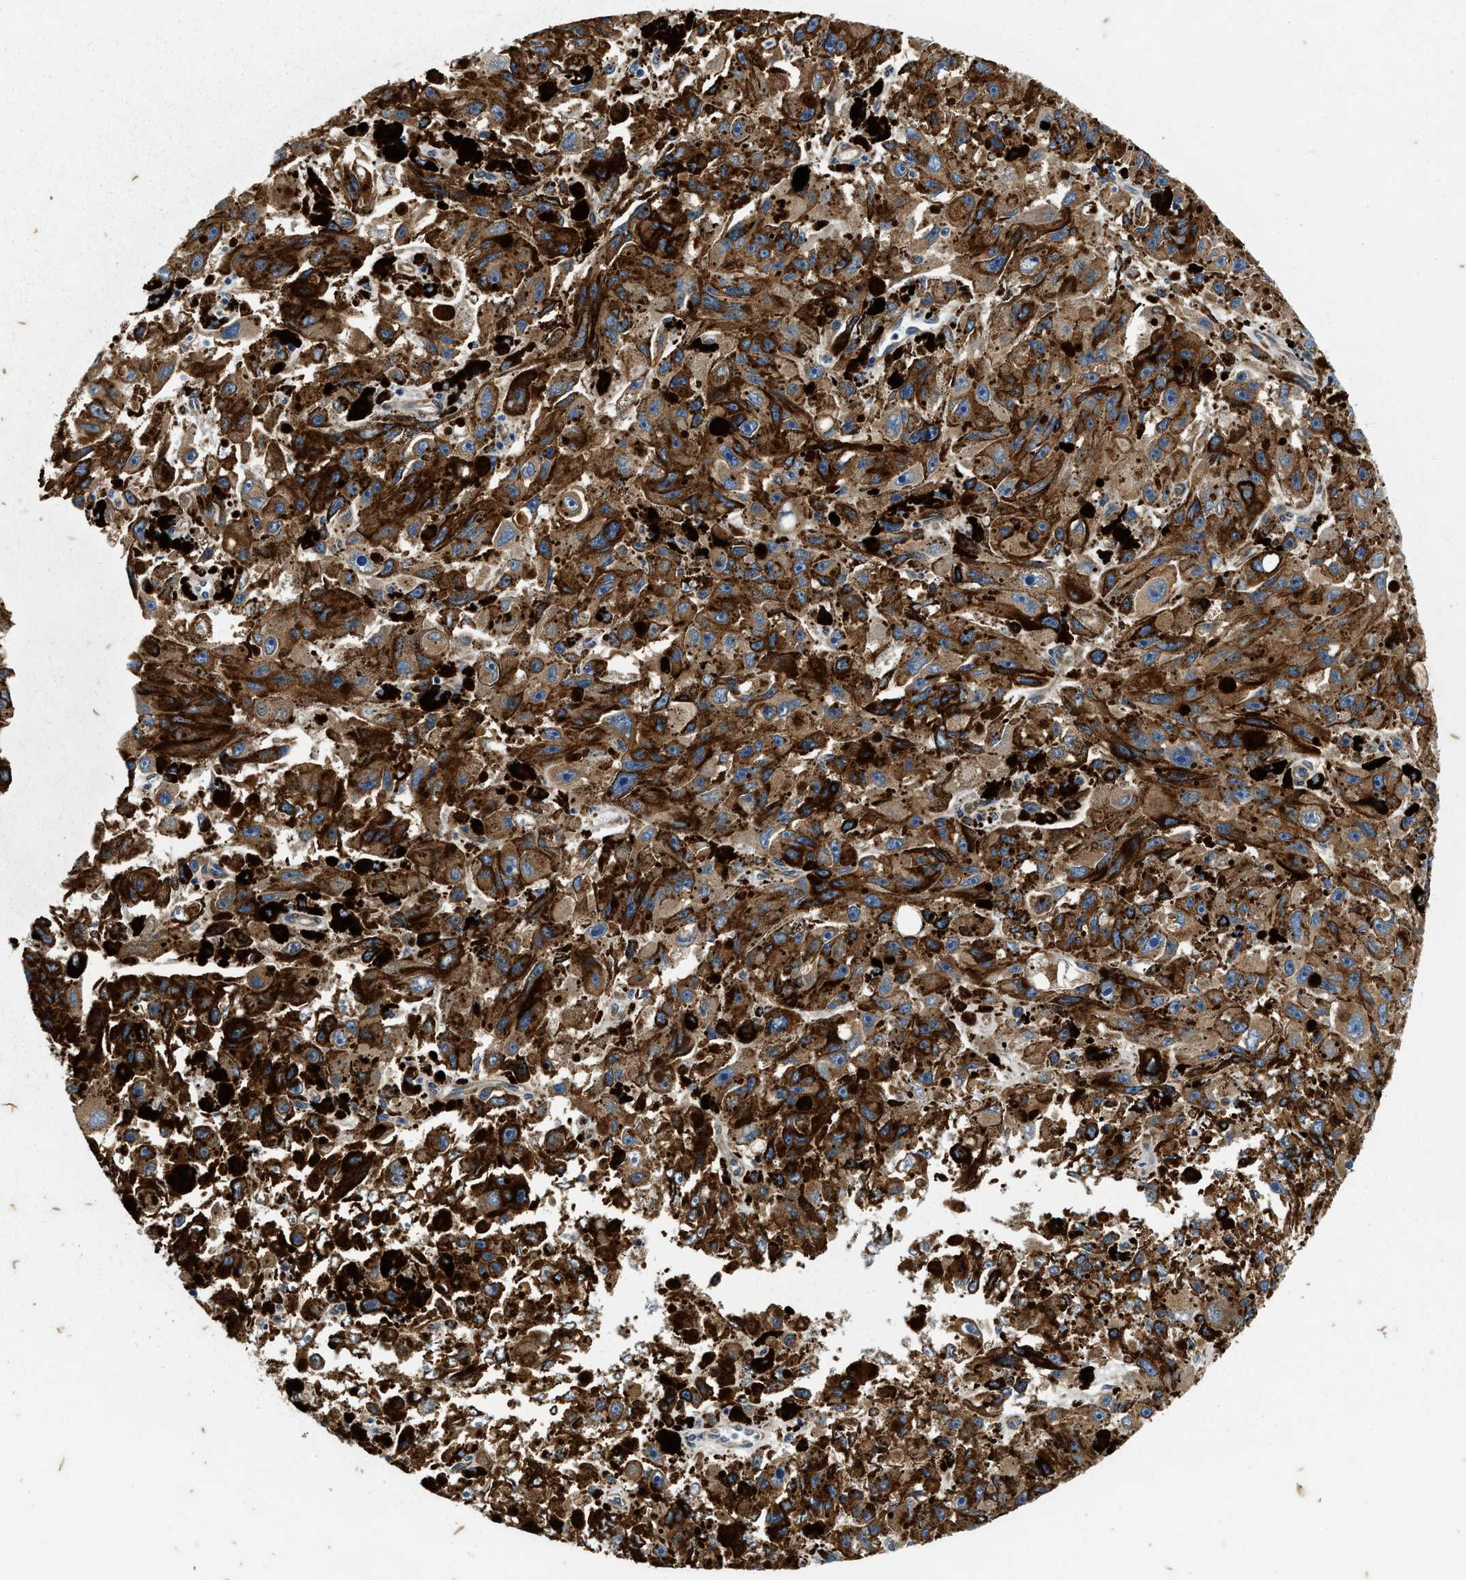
{"staining": {"intensity": "moderate", "quantity": ">75%", "location": "cytoplasmic/membranous"}, "tissue": "melanoma", "cell_type": "Tumor cells", "image_type": "cancer", "snomed": [{"axis": "morphology", "description": "Malignant melanoma, NOS"}, {"axis": "topography", "description": "Skin"}], "caption": "This histopathology image displays melanoma stained with immunohistochemistry to label a protein in brown. The cytoplasmic/membranous of tumor cells show moderate positivity for the protein. Nuclei are counter-stained blue.", "gene": "RAPH1", "patient": {"sex": "female", "age": 104}}